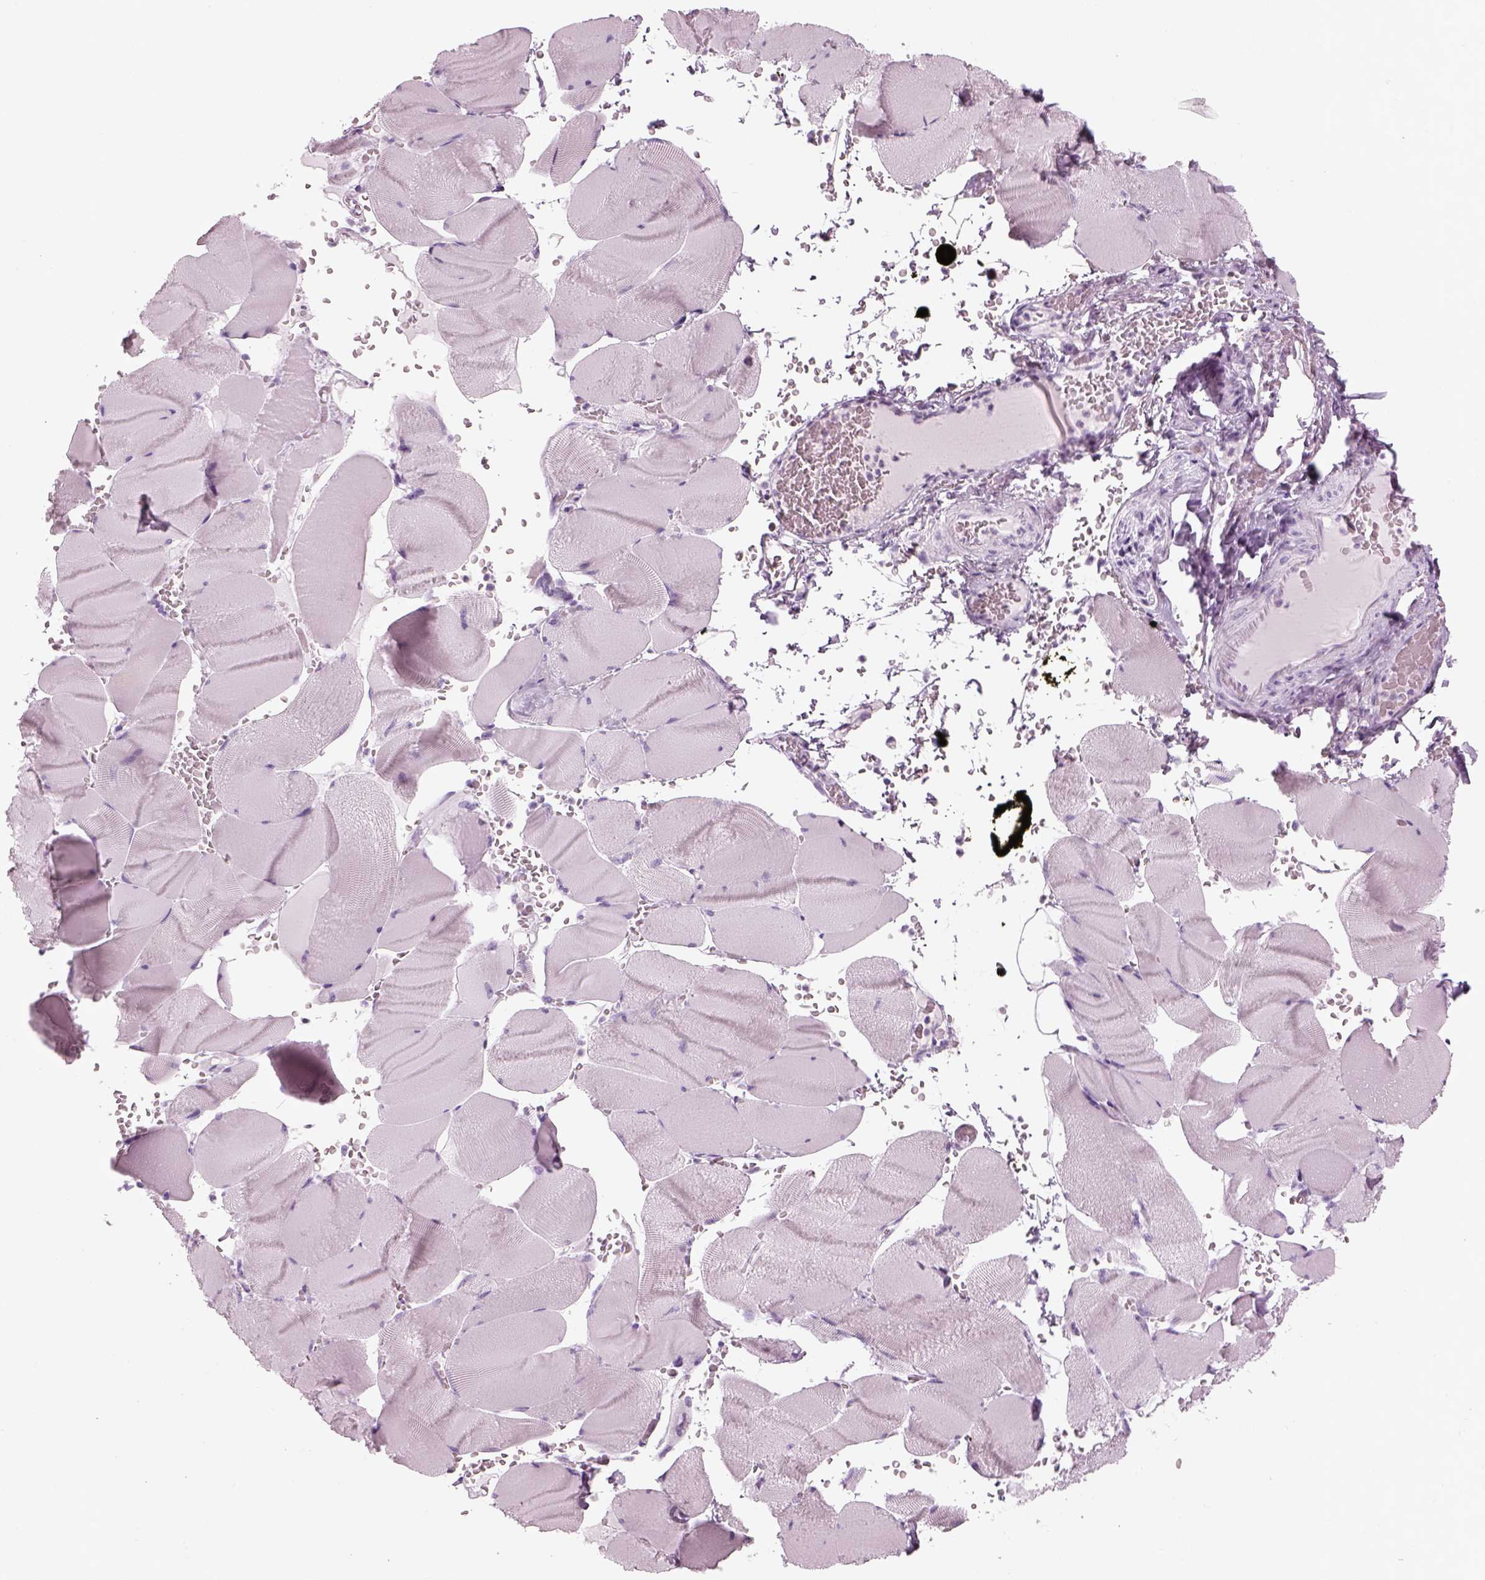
{"staining": {"intensity": "negative", "quantity": "none", "location": "none"}, "tissue": "skeletal muscle", "cell_type": "Myocytes", "image_type": "normal", "snomed": [{"axis": "morphology", "description": "Normal tissue, NOS"}, {"axis": "topography", "description": "Skeletal muscle"}], "caption": "This histopathology image is of benign skeletal muscle stained with immunohistochemistry (IHC) to label a protein in brown with the nuclei are counter-stained blue. There is no expression in myocytes. (DAB IHC with hematoxylin counter stain).", "gene": "SAG", "patient": {"sex": "male", "age": 56}}